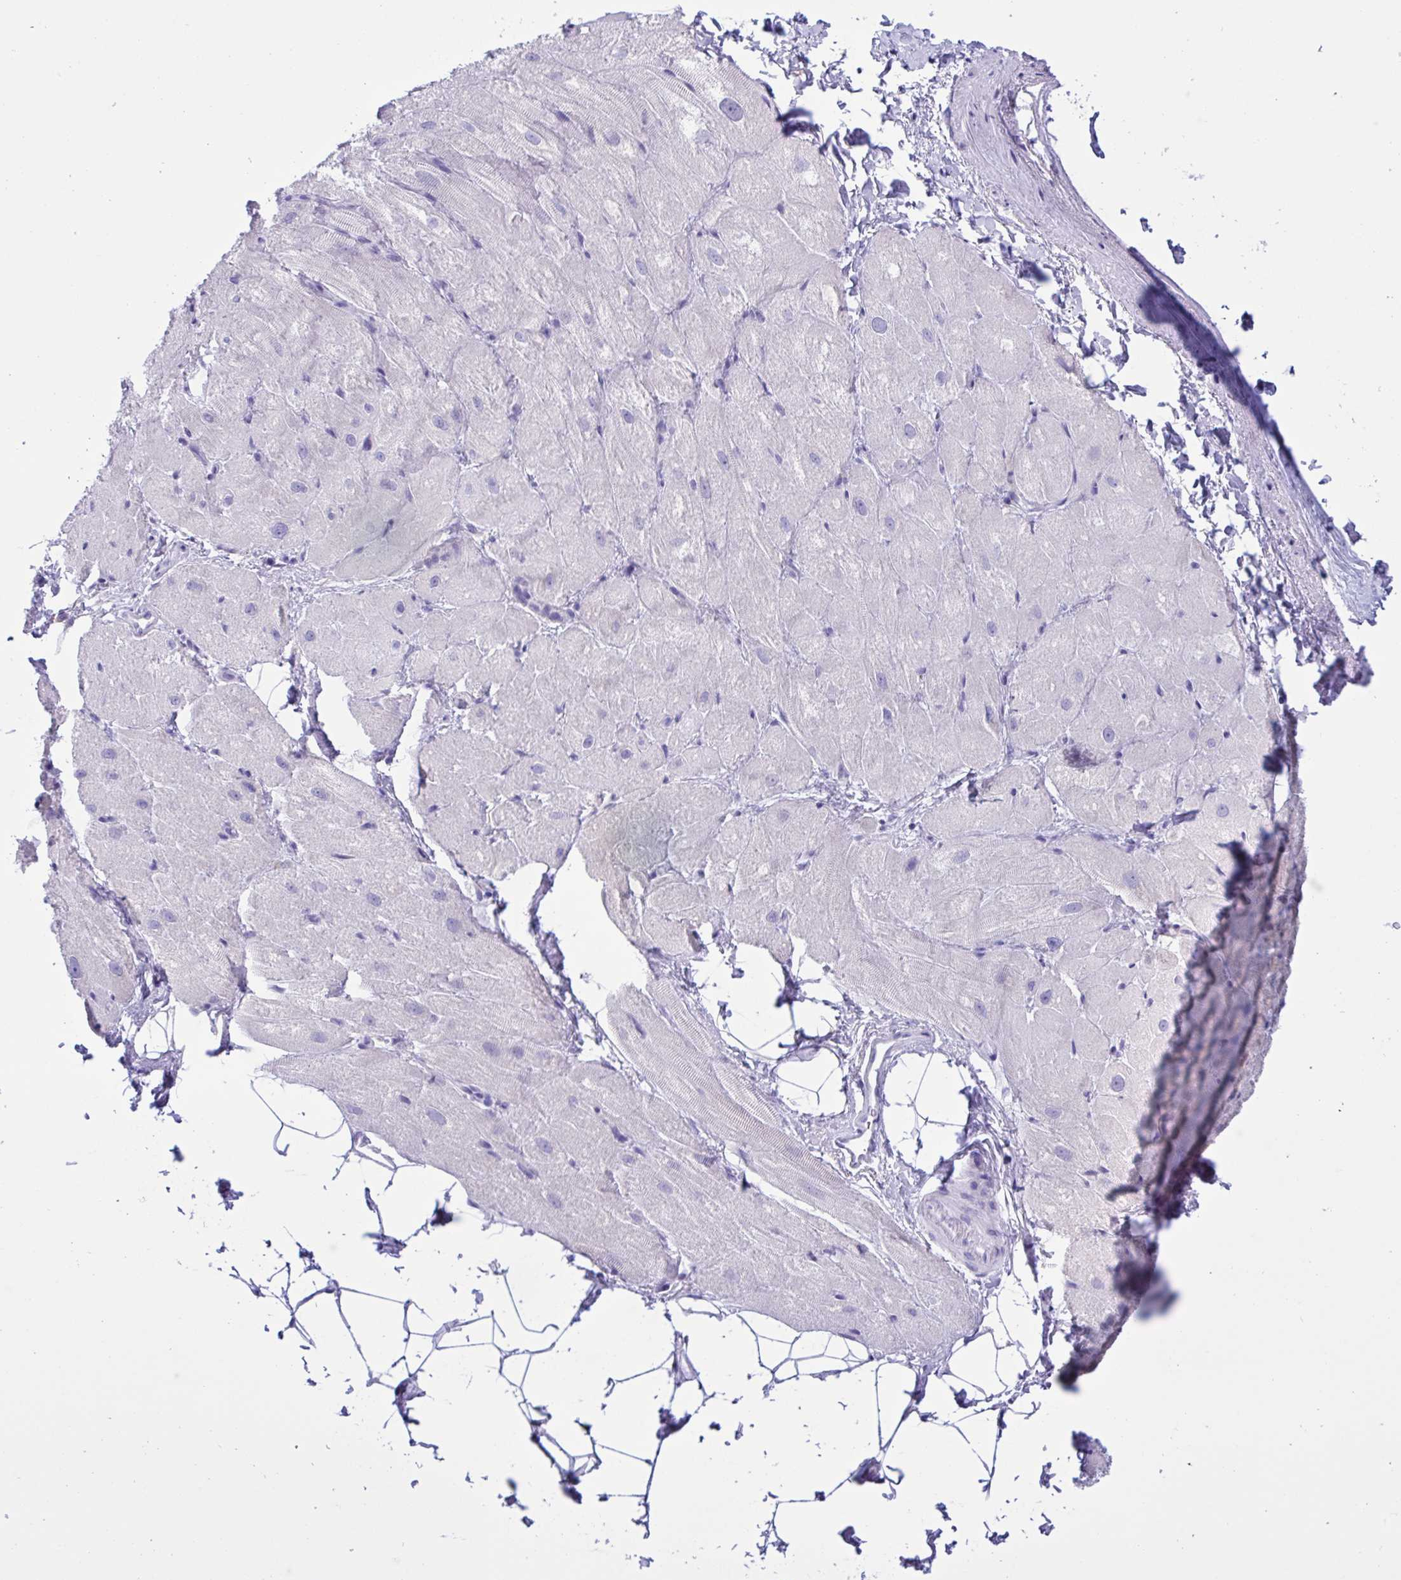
{"staining": {"intensity": "negative", "quantity": "none", "location": "none"}, "tissue": "heart muscle", "cell_type": "Cardiomyocytes", "image_type": "normal", "snomed": [{"axis": "morphology", "description": "Normal tissue, NOS"}, {"axis": "topography", "description": "Heart"}], "caption": "This micrograph is of normal heart muscle stained with immunohistochemistry (IHC) to label a protein in brown with the nuclei are counter-stained blue. There is no expression in cardiomyocytes.", "gene": "SREBF1", "patient": {"sex": "male", "age": 62}}